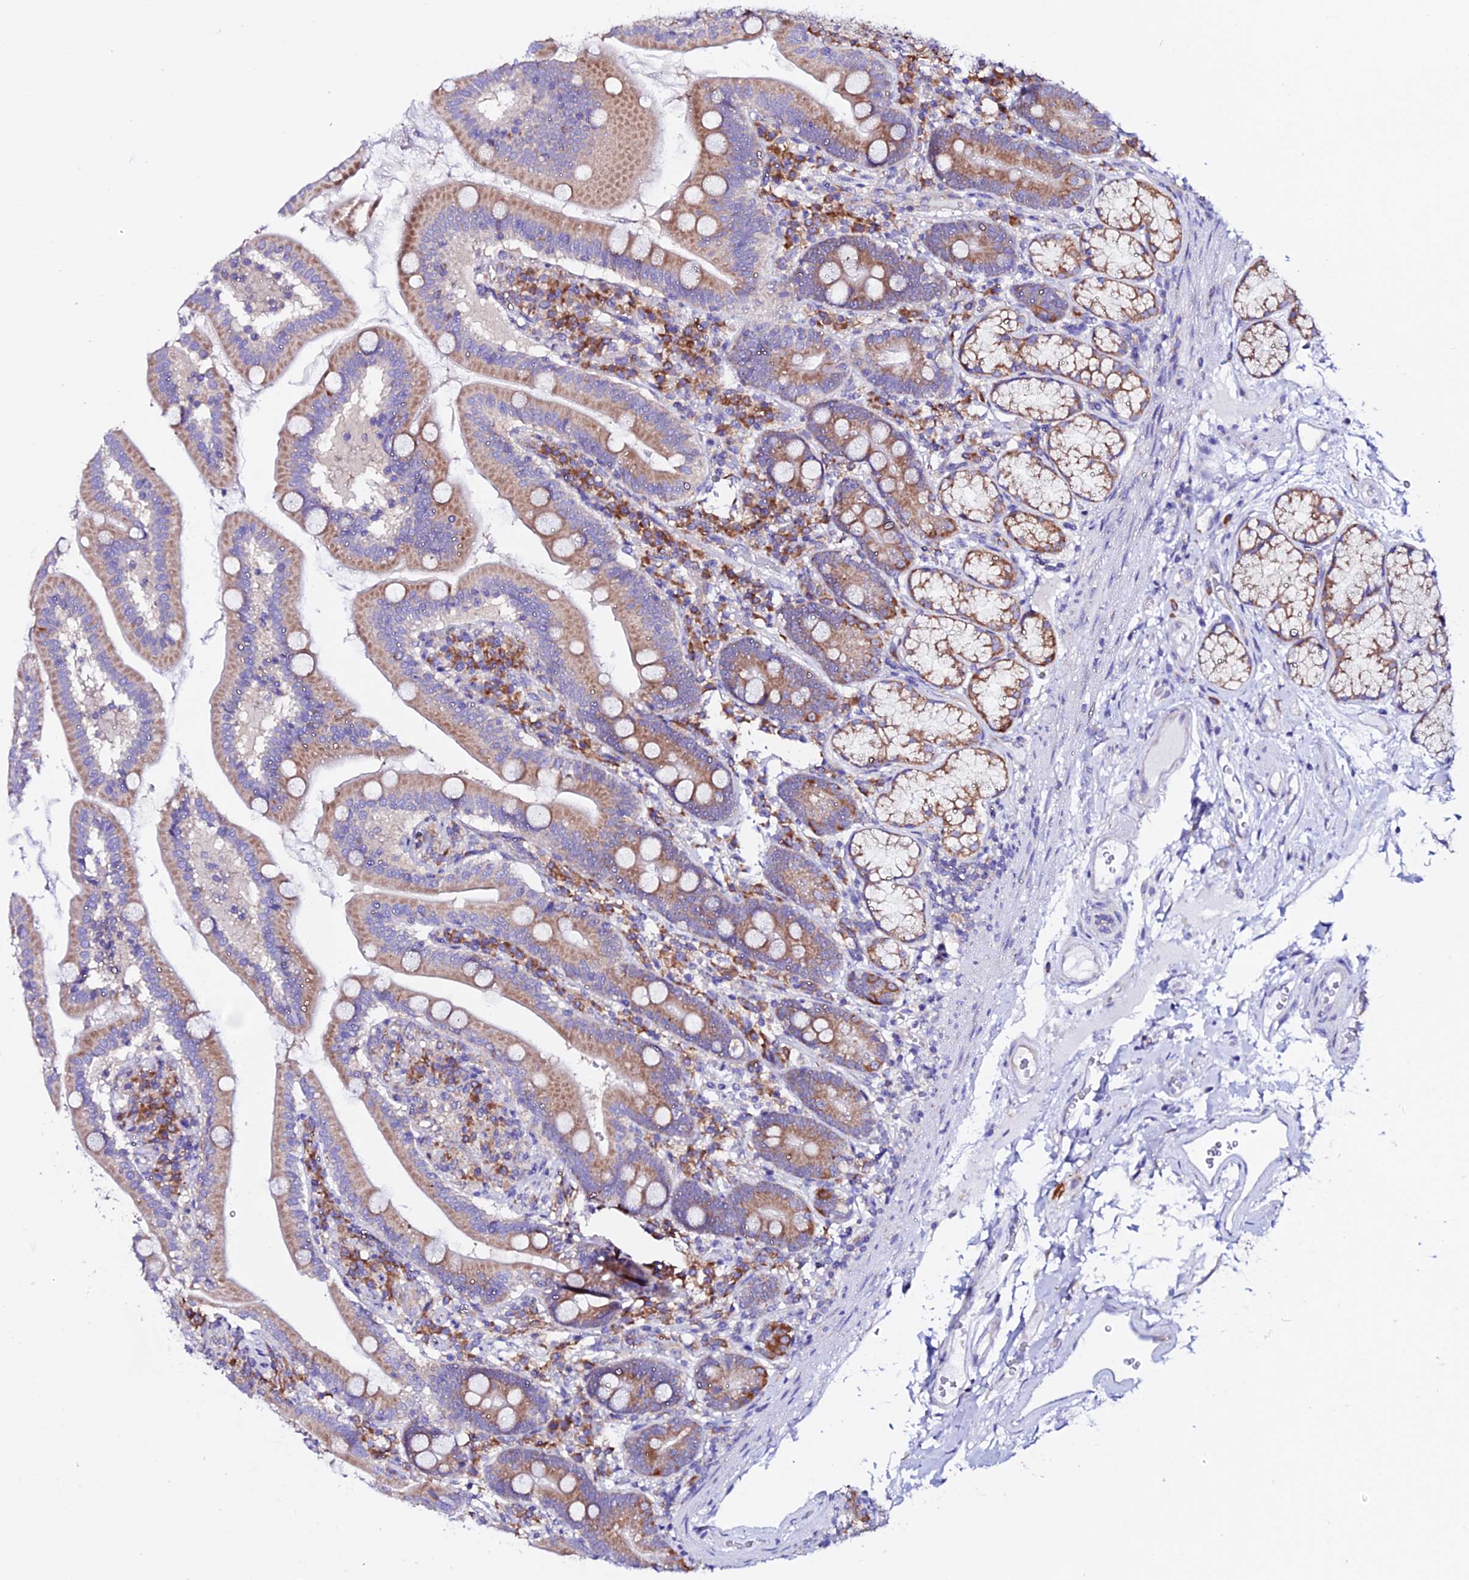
{"staining": {"intensity": "moderate", "quantity": ">75%", "location": "cytoplasmic/membranous"}, "tissue": "duodenum", "cell_type": "Glandular cells", "image_type": "normal", "snomed": [{"axis": "morphology", "description": "Normal tissue, NOS"}, {"axis": "topography", "description": "Duodenum"}], "caption": "A histopathology image showing moderate cytoplasmic/membranous expression in about >75% of glandular cells in normal duodenum, as visualized by brown immunohistochemical staining.", "gene": "EEF1G", "patient": {"sex": "female", "age": 67}}